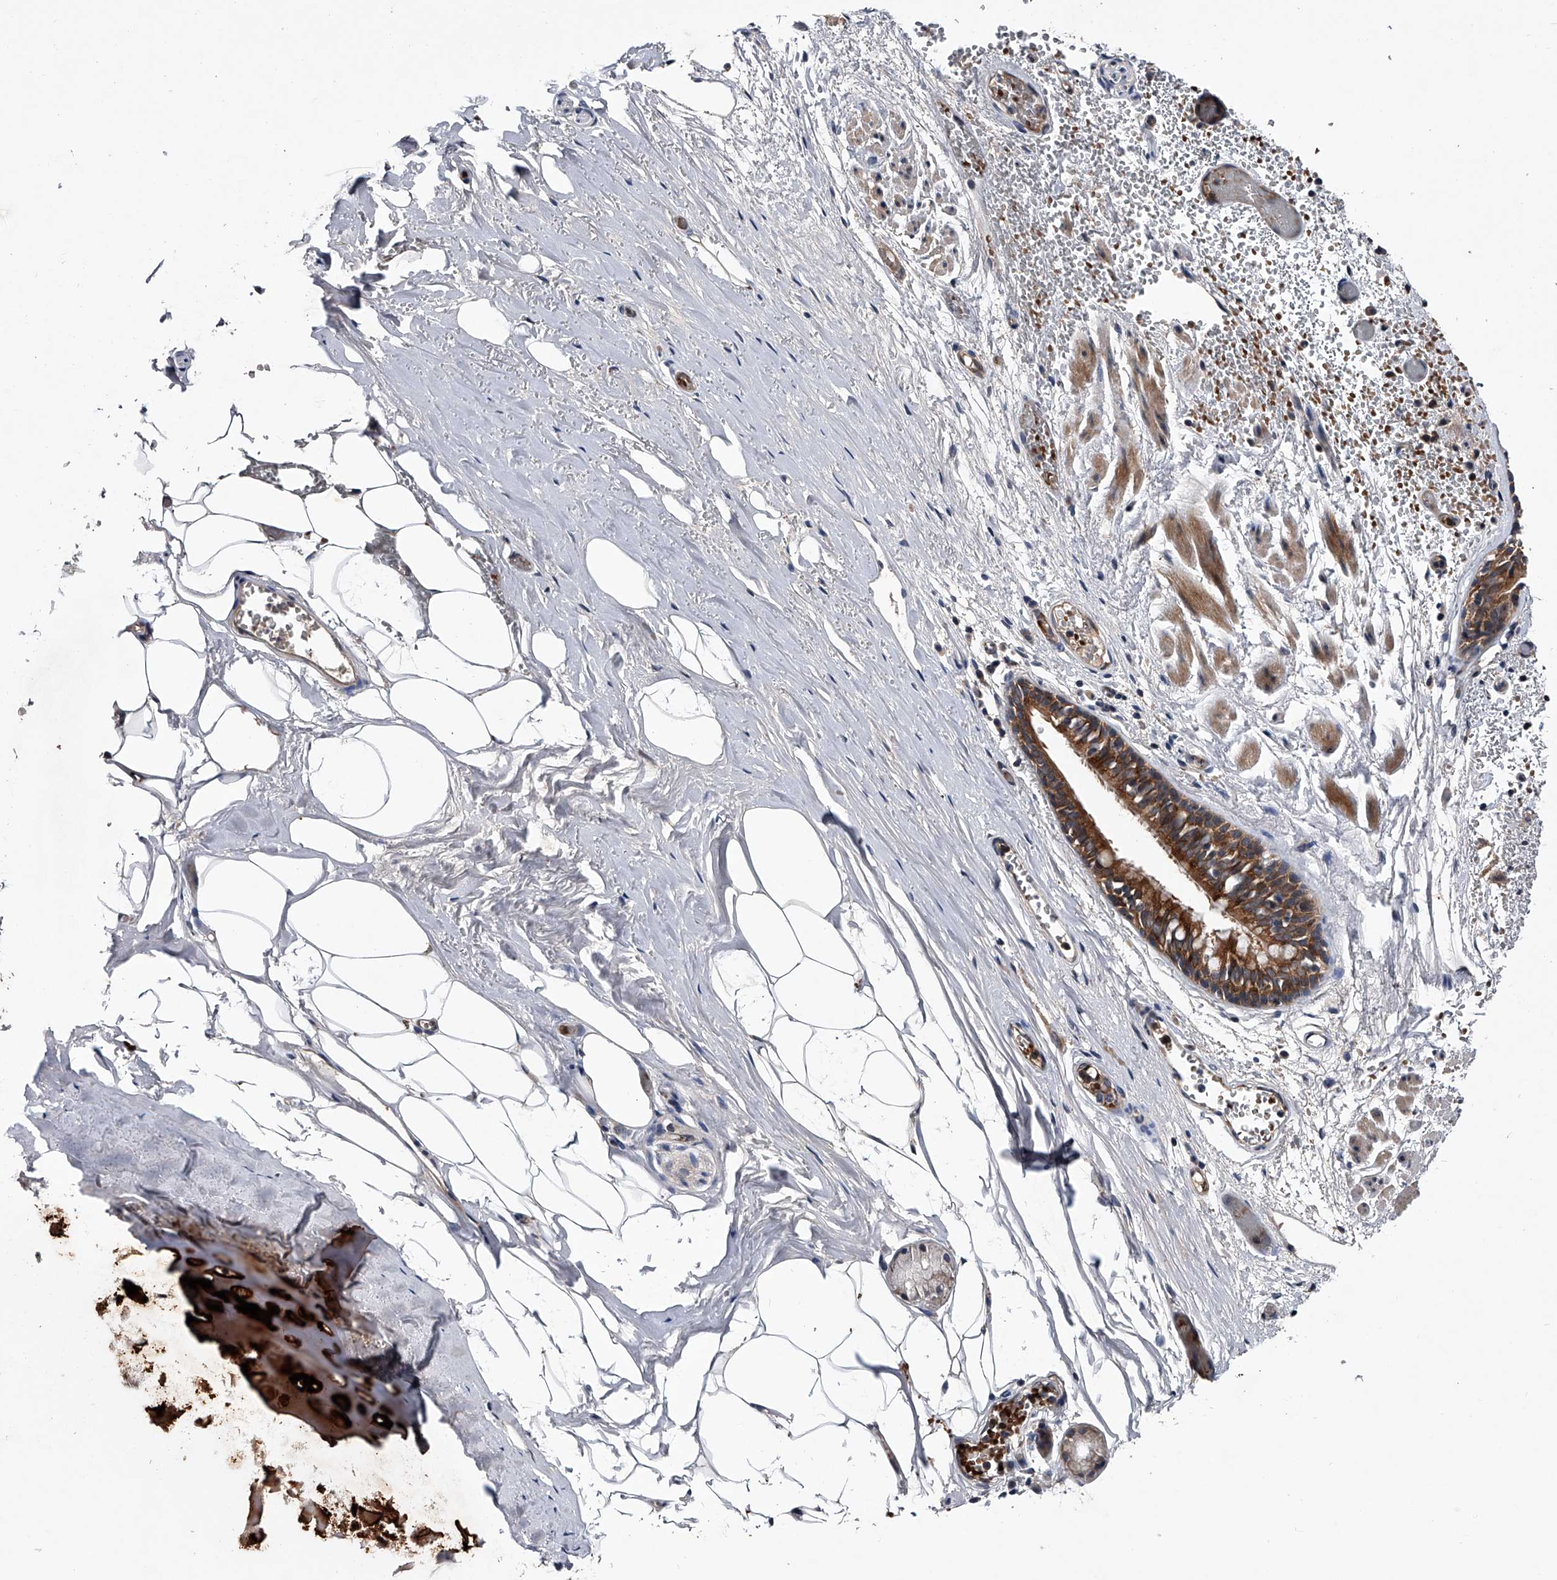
{"staining": {"intensity": "moderate", "quantity": "25%-75%", "location": "cytoplasmic/membranous"}, "tissue": "bronchus", "cell_type": "Respiratory epithelial cells", "image_type": "normal", "snomed": [{"axis": "morphology", "description": "Normal tissue, NOS"}, {"axis": "topography", "description": "Bronchus"}, {"axis": "topography", "description": "Lung"}], "caption": "Moderate cytoplasmic/membranous positivity for a protein is identified in approximately 25%-75% of respiratory epithelial cells of normal bronchus using immunohistochemistry (IHC).", "gene": "ZNF30", "patient": {"sex": "male", "age": 56}}